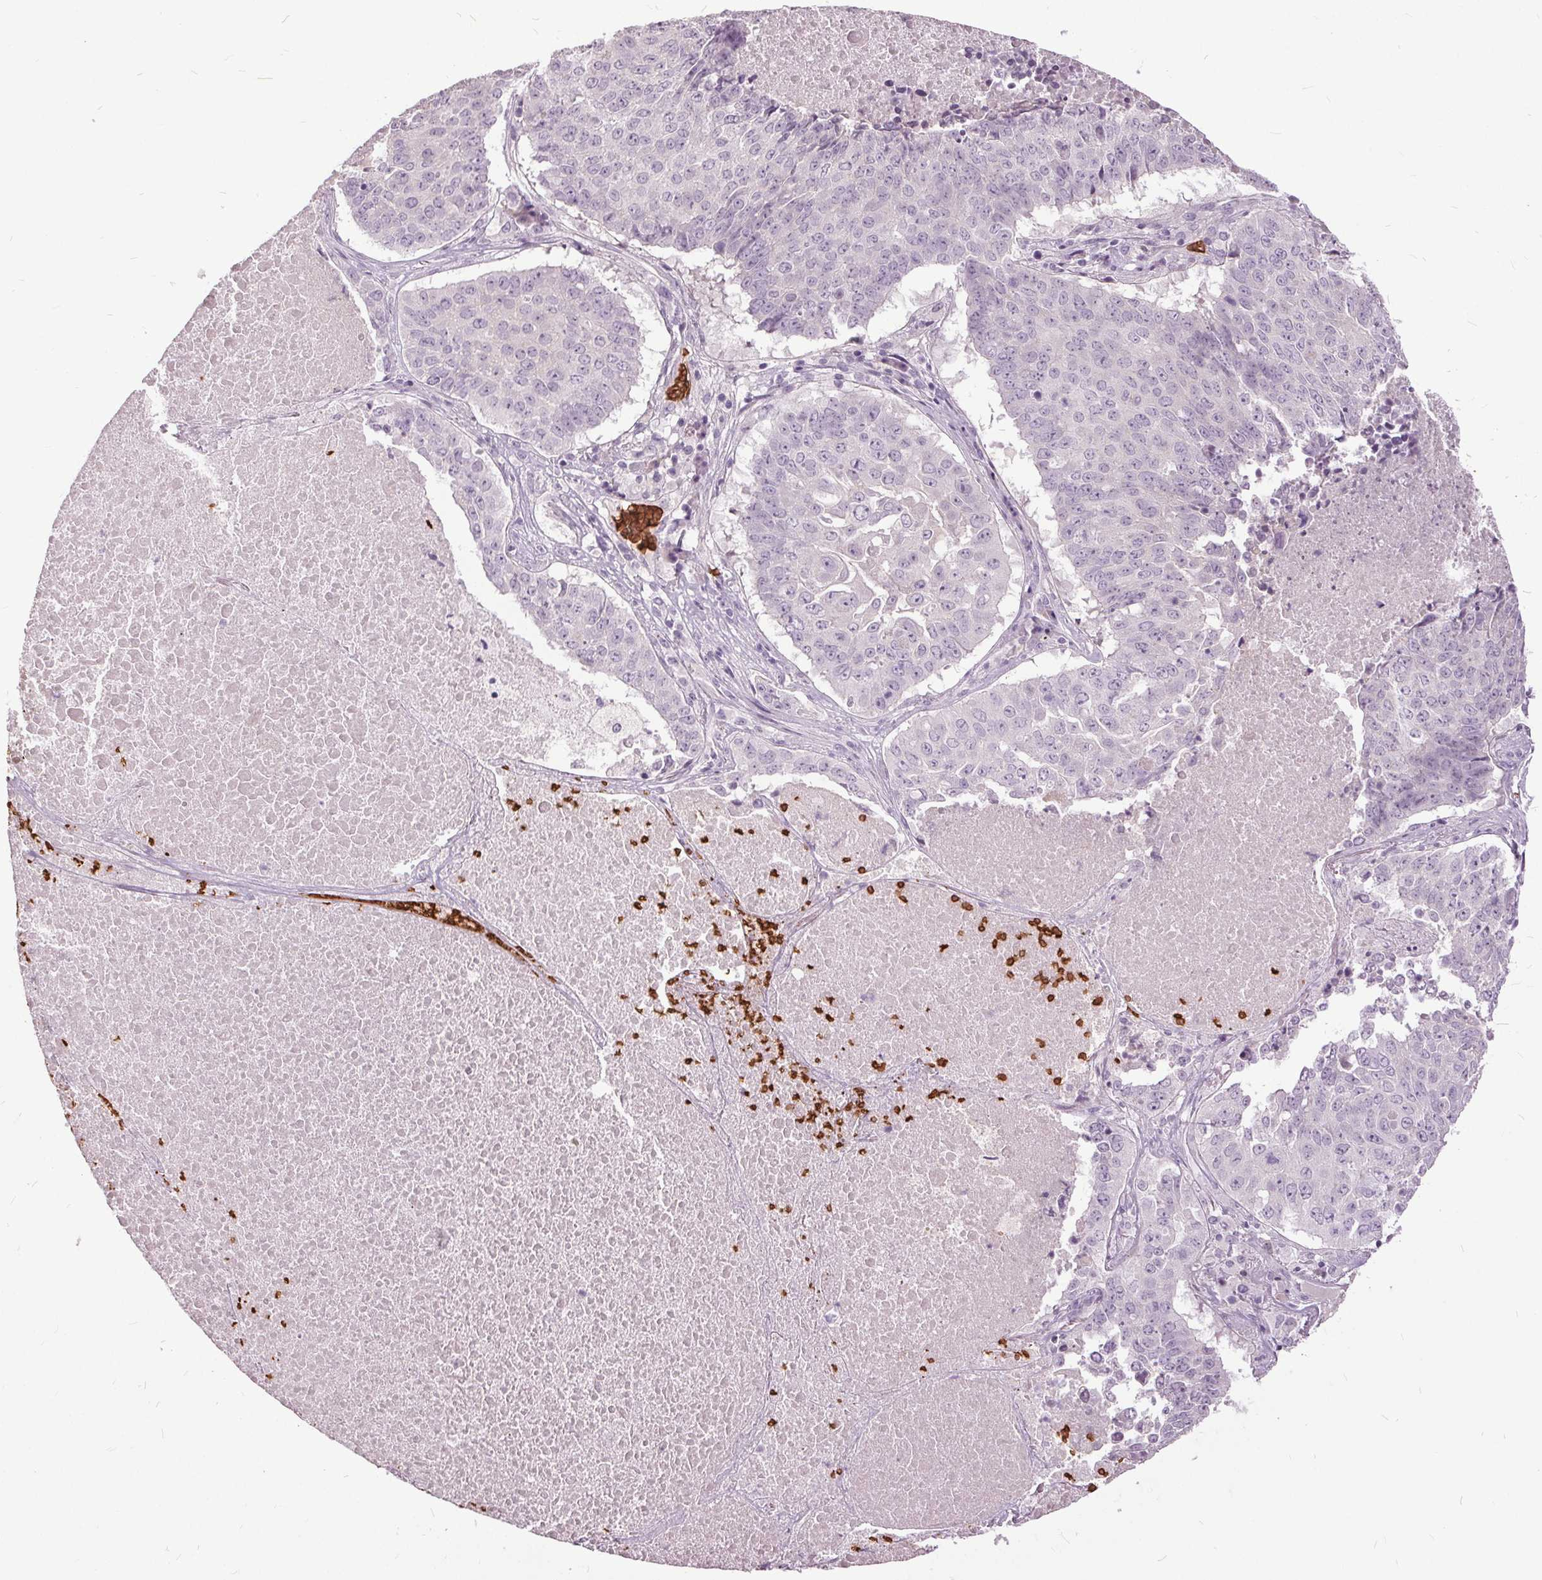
{"staining": {"intensity": "negative", "quantity": "none", "location": "none"}, "tissue": "lung cancer", "cell_type": "Tumor cells", "image_type": "cancer", "snomed": [{"axis": "morphology", "description": "Normal tissue, NOS"}, {"axis": "morphology", "description": "Squamous cell carcinoma, NOS"}, {"axis": "topography", "description": "Bronchus"}, {"axis": "topography", "description": "Lung"}], "caption": "Immunohistochemistry (IHC) photomicrograph of human lung squamous cell carcinoma stained for a protein (brown), which exhibits no expression in tumor cells. (Stains: DAB IHC with hematoxylin counter stain, Microscopy: brightfield microscopy at high magnification).", "gene": "SLC4A1", "patient": {"sex": "male", "age": 64}}